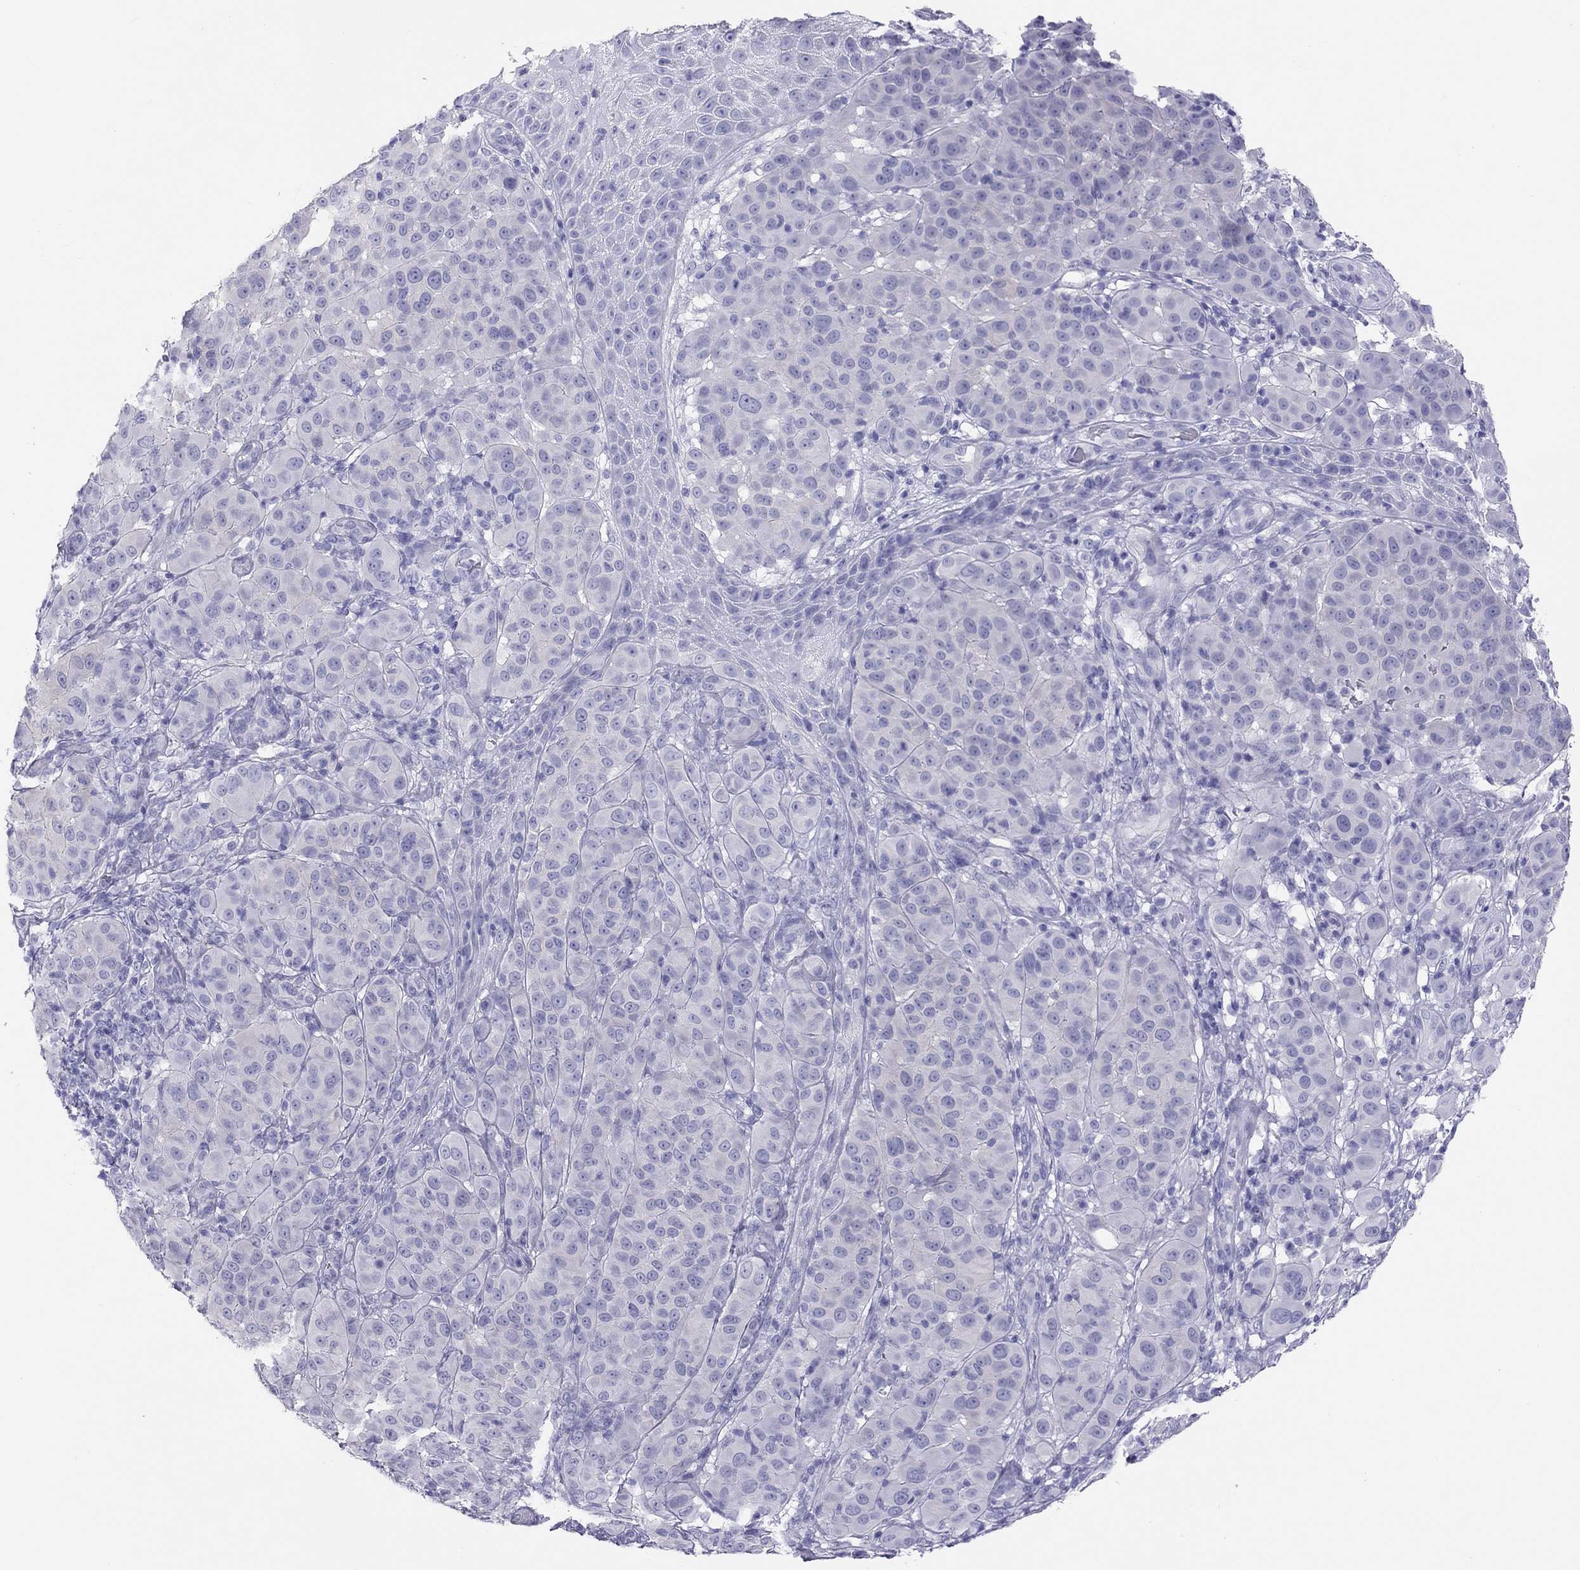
{"staining": {"intensity": "negative", "quantity": "none", "location": "none"}, "tissue": "melanoma", "cell_type": "Tumor cells", "image_type": "cancer", "snomed": [{"axis": "morphology", "description": "Malignant melanoma, NOS"}, {"axis": "topography", "description": "Skin"}], "caption": "Image shows no protein positivity in tumor cells of melanoma tissue.", "gene": "PSMB11", "patient": {"sex": "female", "age": 87}}